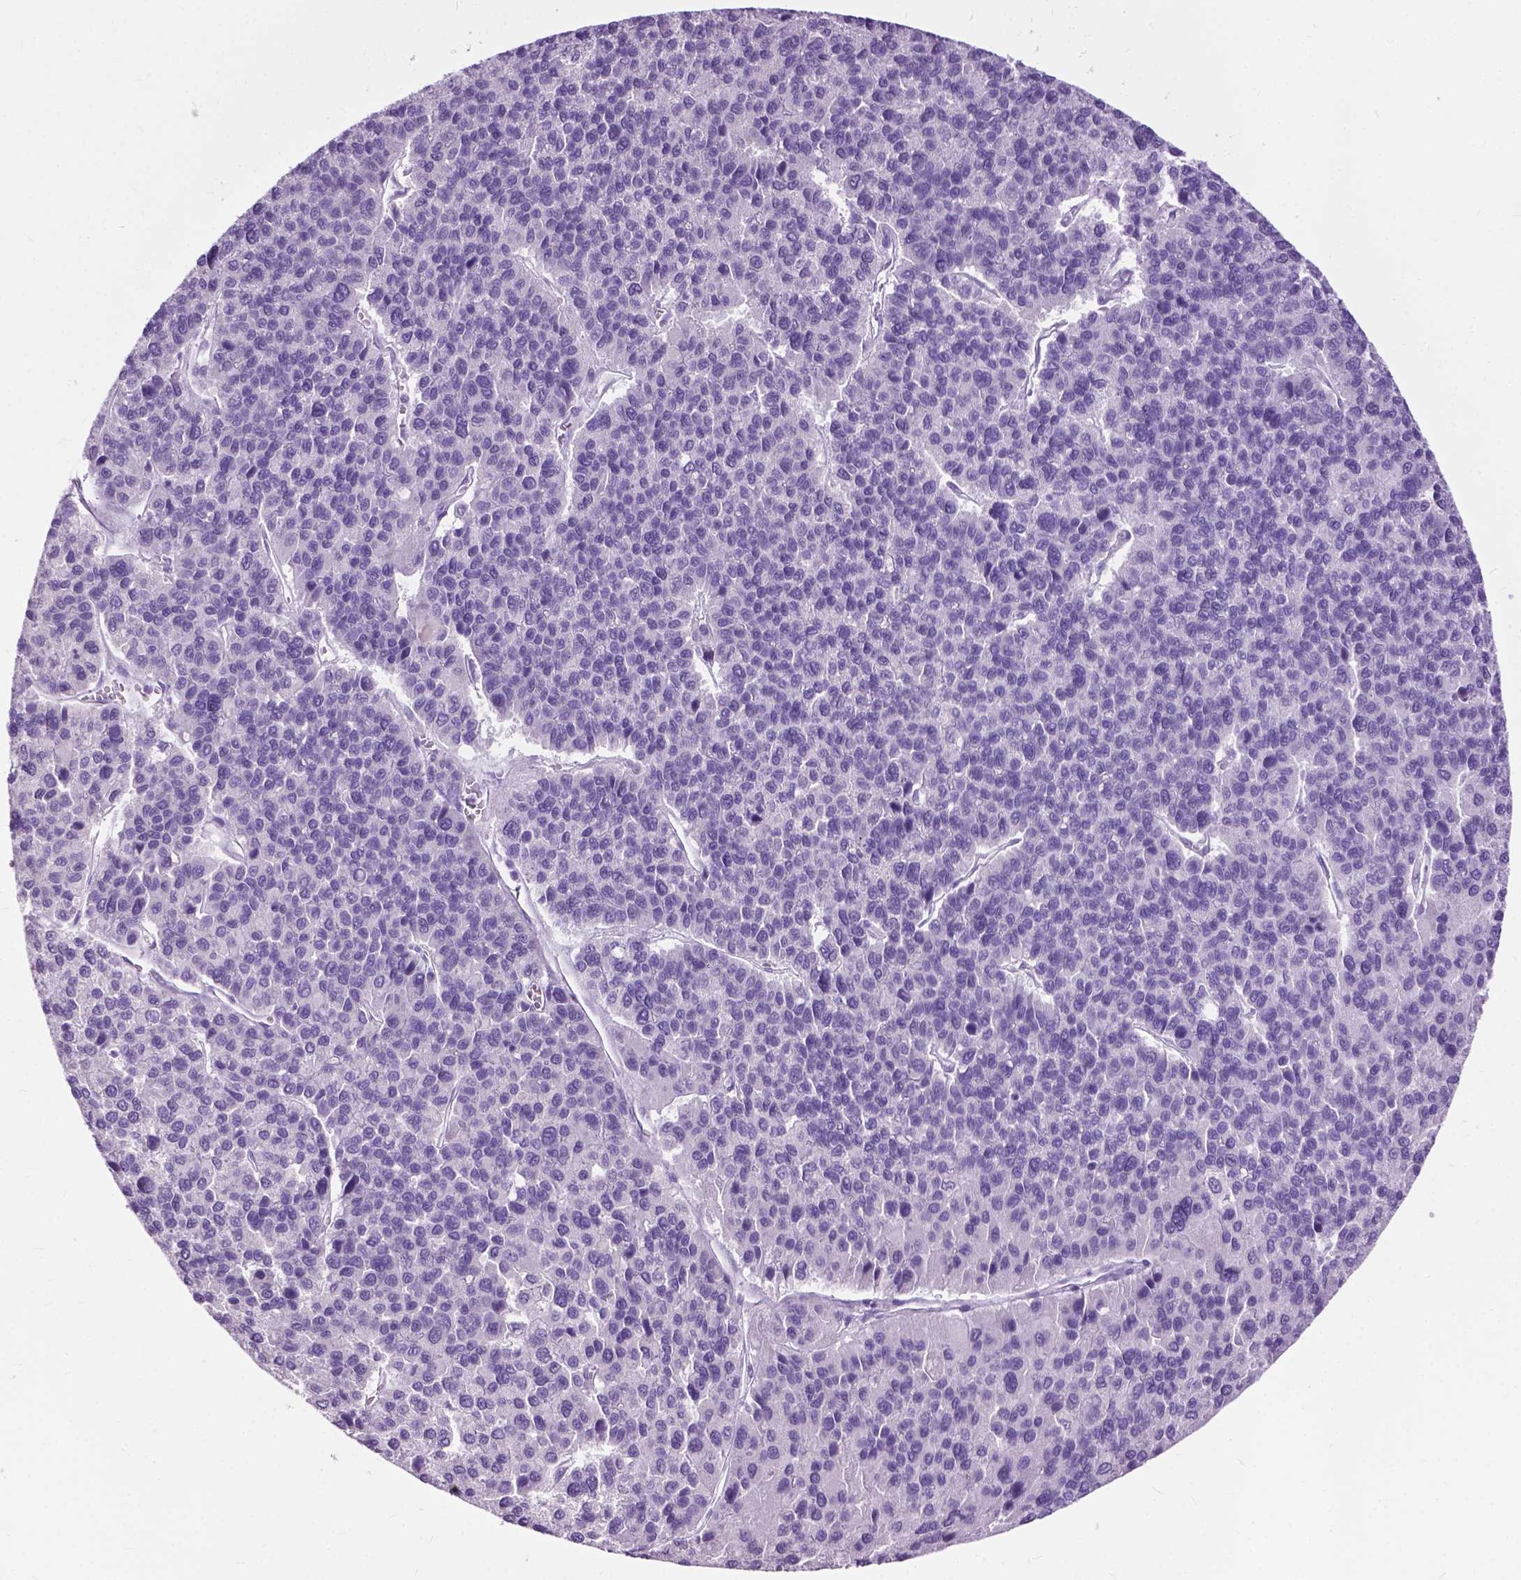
{"staining": {"intensity": "negative", "quantity": "none", "location": "none"}, "tissue": "liver cancer", "cell_type": "Tumor cells", "image_type": "cancer", "snomed": [{"axis": "morphology", "description": "Carcinoma, Hepatocellular, NOS"}, {"axis": "topography", "description": "Liver"}], "caption": "Tumor cells are negative for protein expression in human liver hepatocellular carcinoma.", "gene": "GPR37L1", "patient": {"sex": "female", "age": 41}}